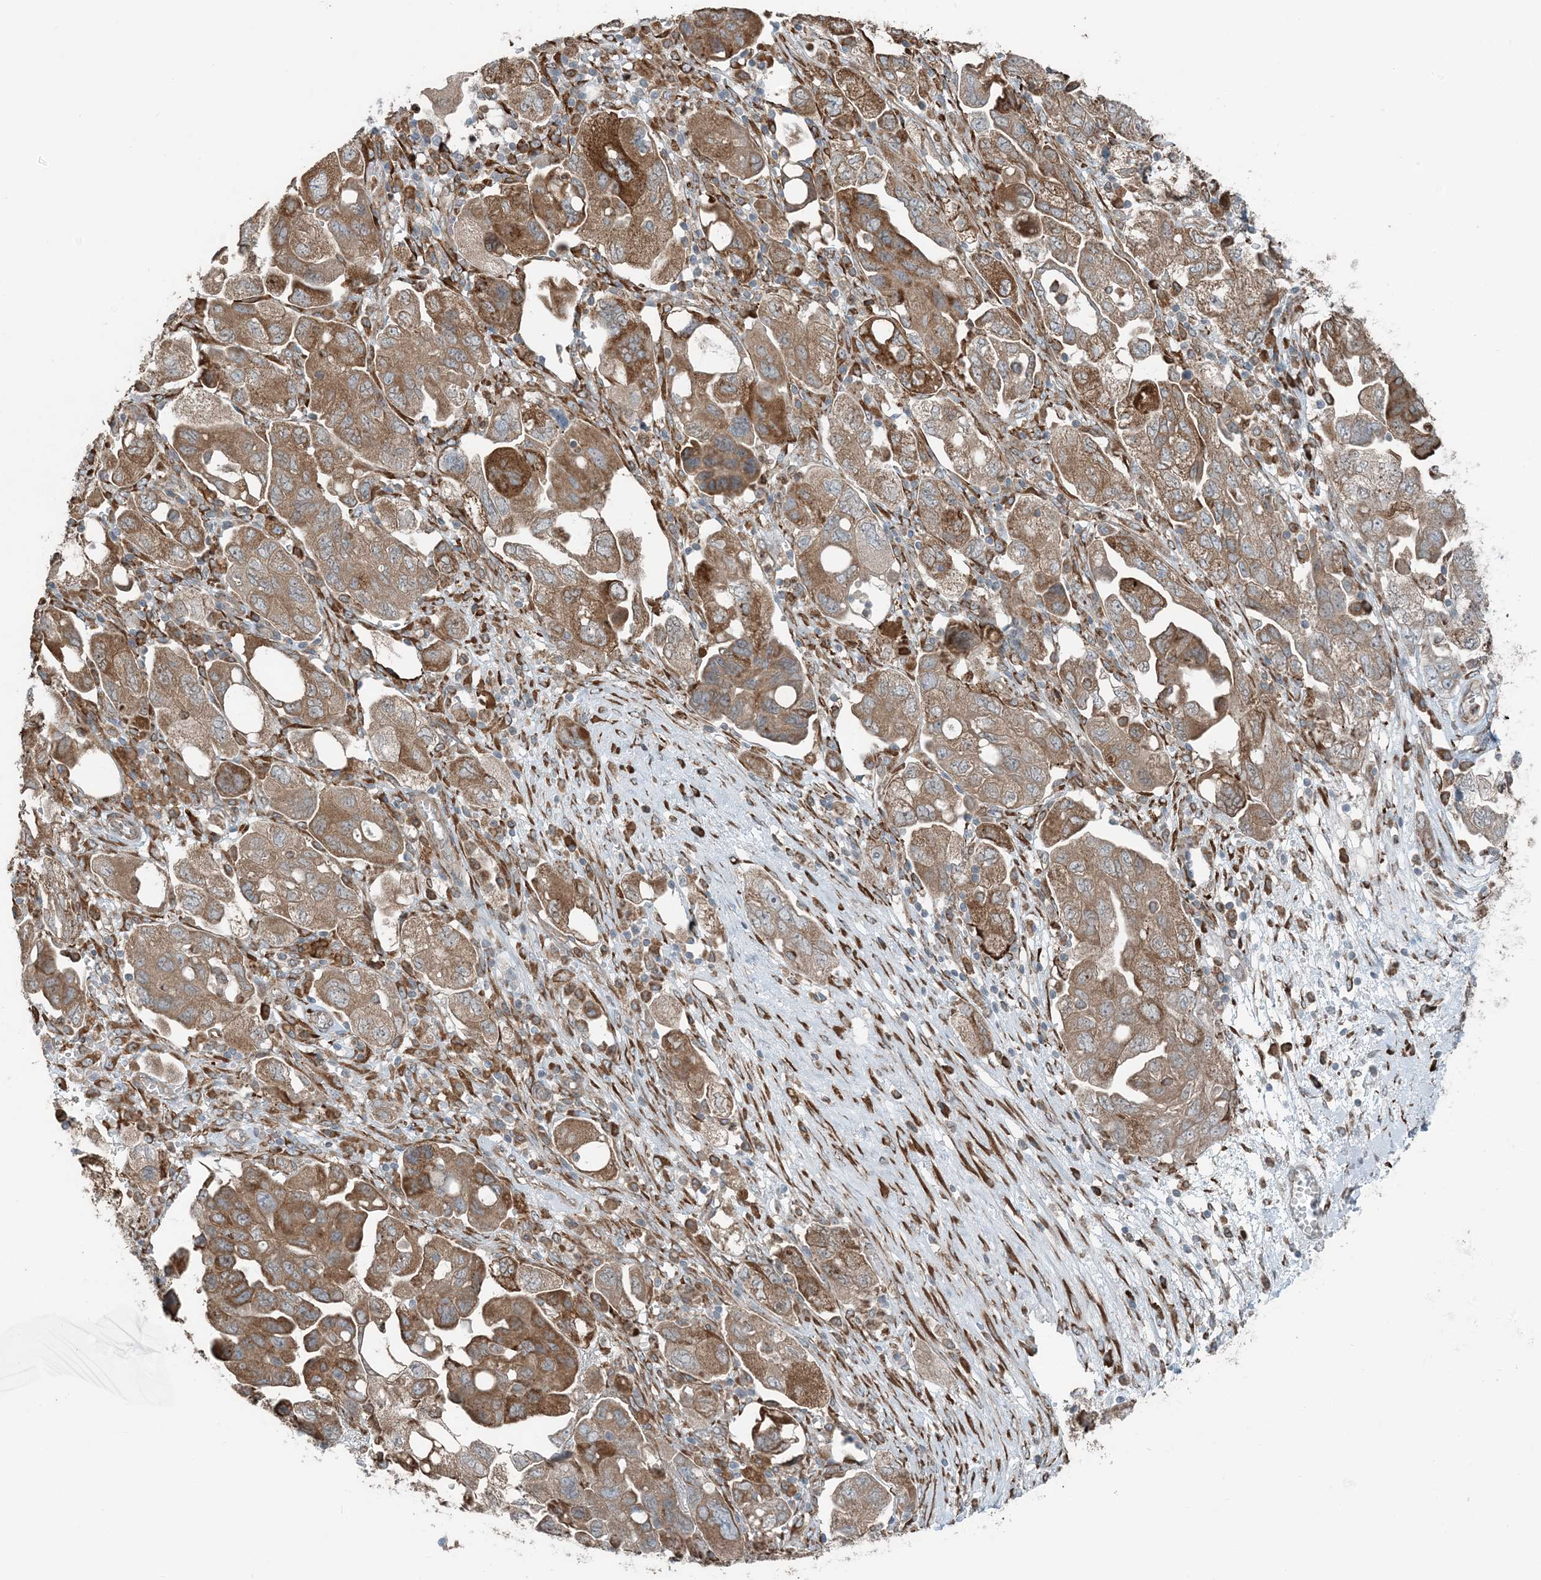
{"staining": {"intensity": "moderate", "quantity": ">75%", "location": "cytoplasmic/membranous"}, "tissue": "ovarian cancer", "cell_type": "Tumor cells", "image_type": "cancer", "snomed": [{"axis": "morphology", "description": "Carcinoma, NOS"}, {"axis": "morphology", "description": "Cystadenocarcinoma, serous, NOS"}, {"axis": "topography", "description": "Ovary"}], "caption": "Immunohistochemical staining of ovarian cancer (carcinoma) displays medium levels of moderate cytoplasmic/membranous protein positivity in approximately >75% of tumor cells. The staining is performed using DAB (3,3'-diaminobenzidine) brown chromogen to label protein expression. The nuclei are counter-stained blue using hematoxylin.", "gene": "CERKL", "patient": {"sex": "female", "age": 69}}